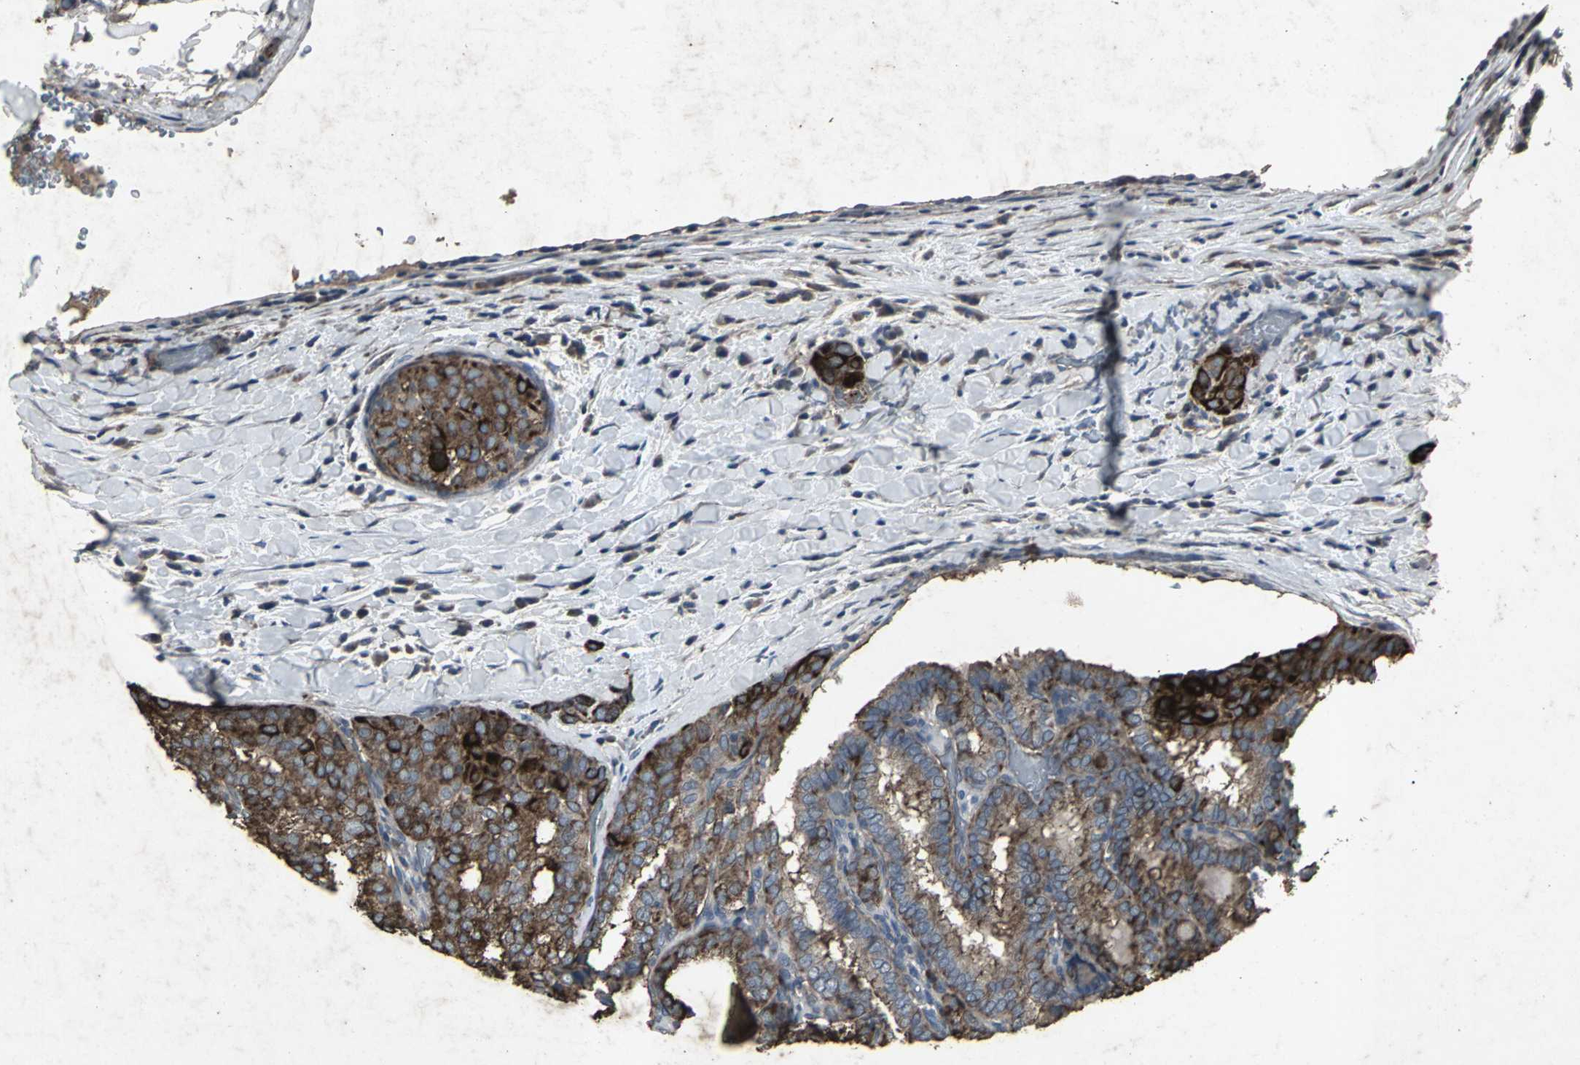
{"staining": {"intensity": "strong", "quantity": ">75%", "location": "cytoplasmic/membranous"}, "tissue": "thyroid cancer", "cell_type": "Tumor cells", "image_type": "cancer", "snomed": [{"axis": "morphology", "description": "Papillary adenocarcinoma, NOS"}, {"axis": "topography", "description": "Thyroid gland"}], "caption": "Human thyroid cancer (papillary adenocarcinoma) stained for a protein (brown) reveals strong cytoplasmic/membranous positive expression in approximately >75% of tumor cells.", "gene": "CCR9", "patient": {"sex": "female", "age": 30}}